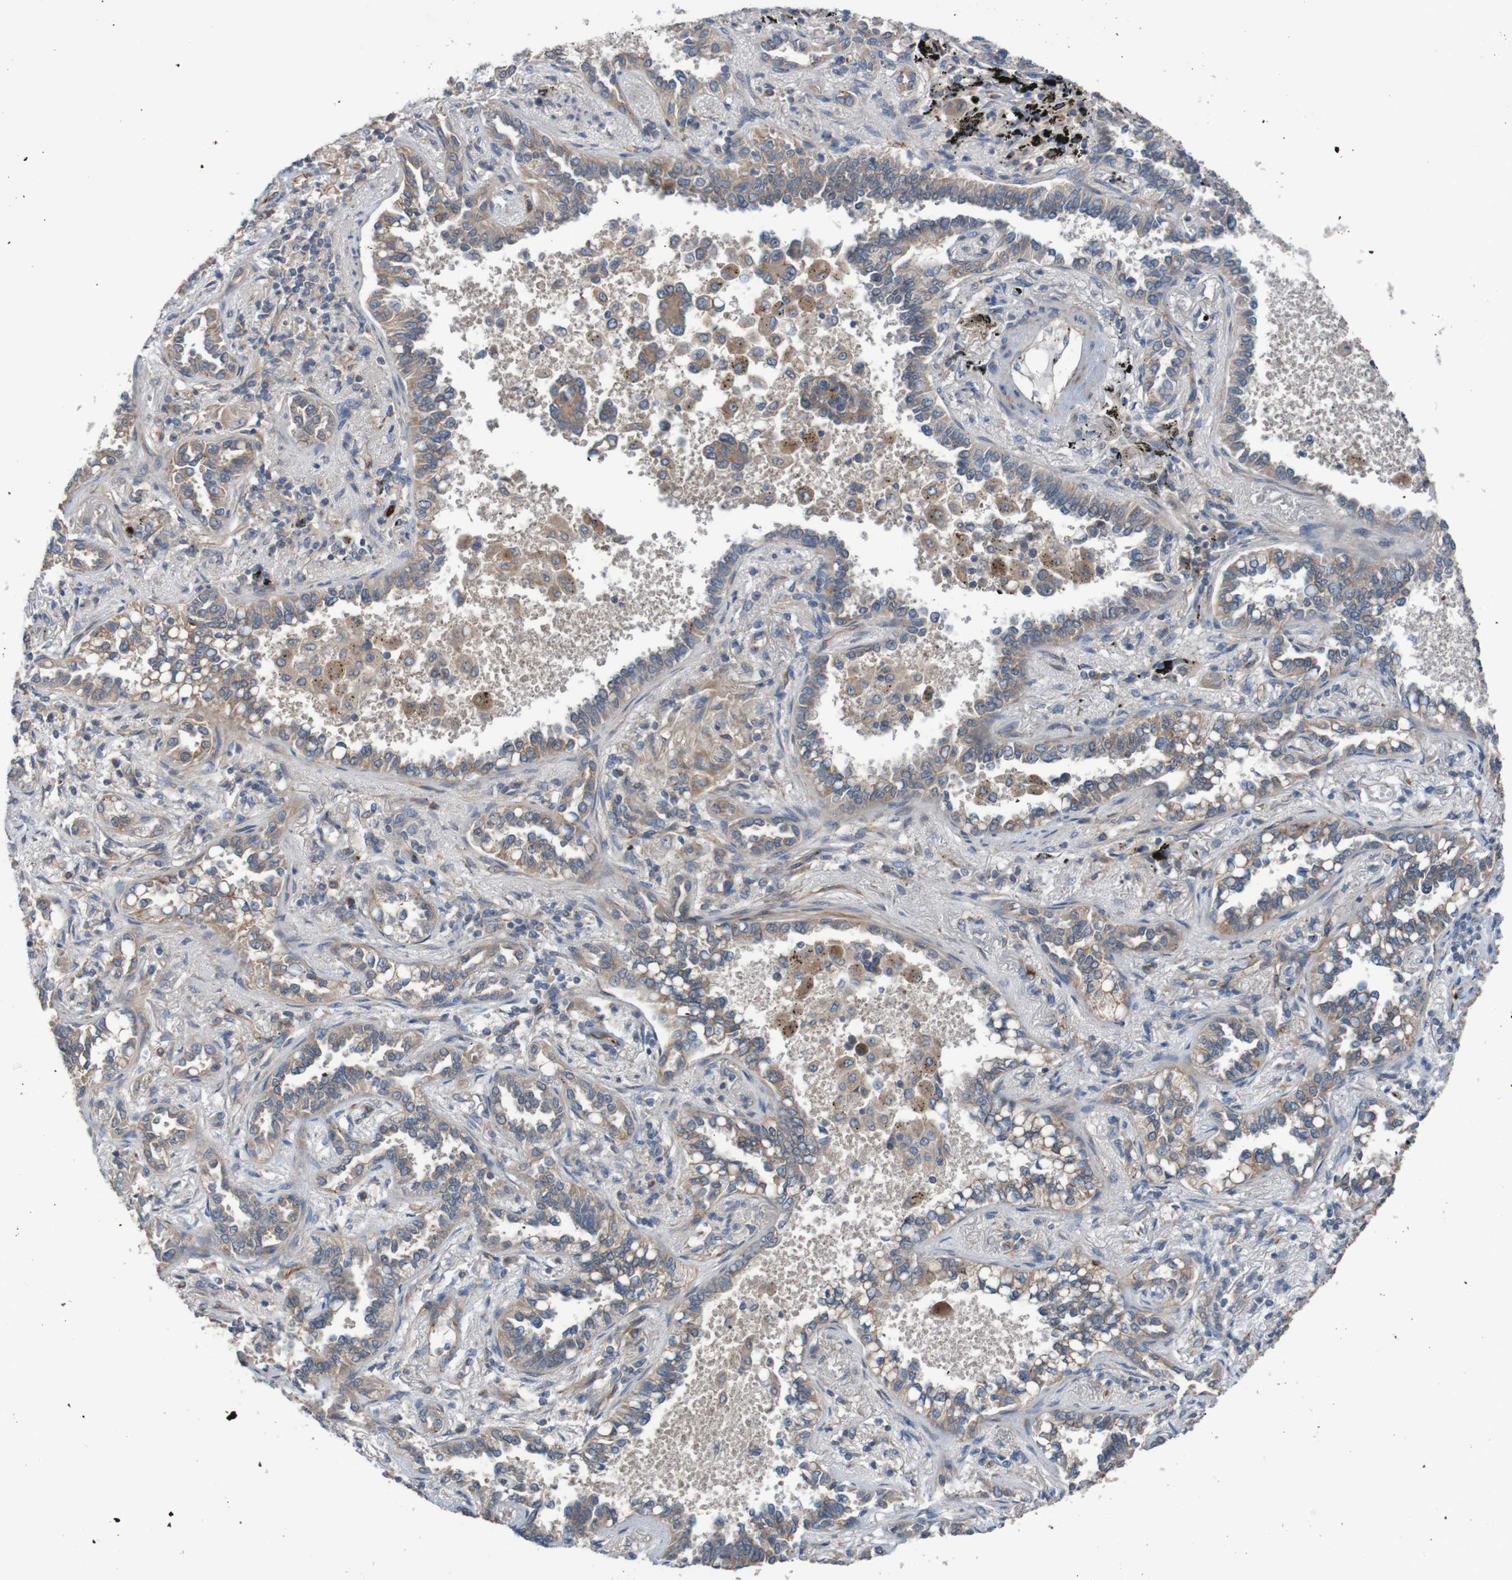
{"staining": {"intensity": "weak", "quantity": ">75%", "location": "cytoplasmic/membranous"}, "tissue": "lung cancer", "cell_type": "Tumor cells", "image_type": "cancer", "snomed": [{"axis": "morphology", "description": "Normal tissue, NOS"}, {"axis": "morphology", "description": "Adenocarcinoma, NOS"}, {"axis": "topography", "description": "Lung"}], "caption": "The immunohistochemical stain highlights weak cytoplasmic/membranous expression in tumor cells of lung cancer (adenocarcinoma) tissue.", "gene": "ST8SIA6", "patient": {"sex": "male", "age": 59}}